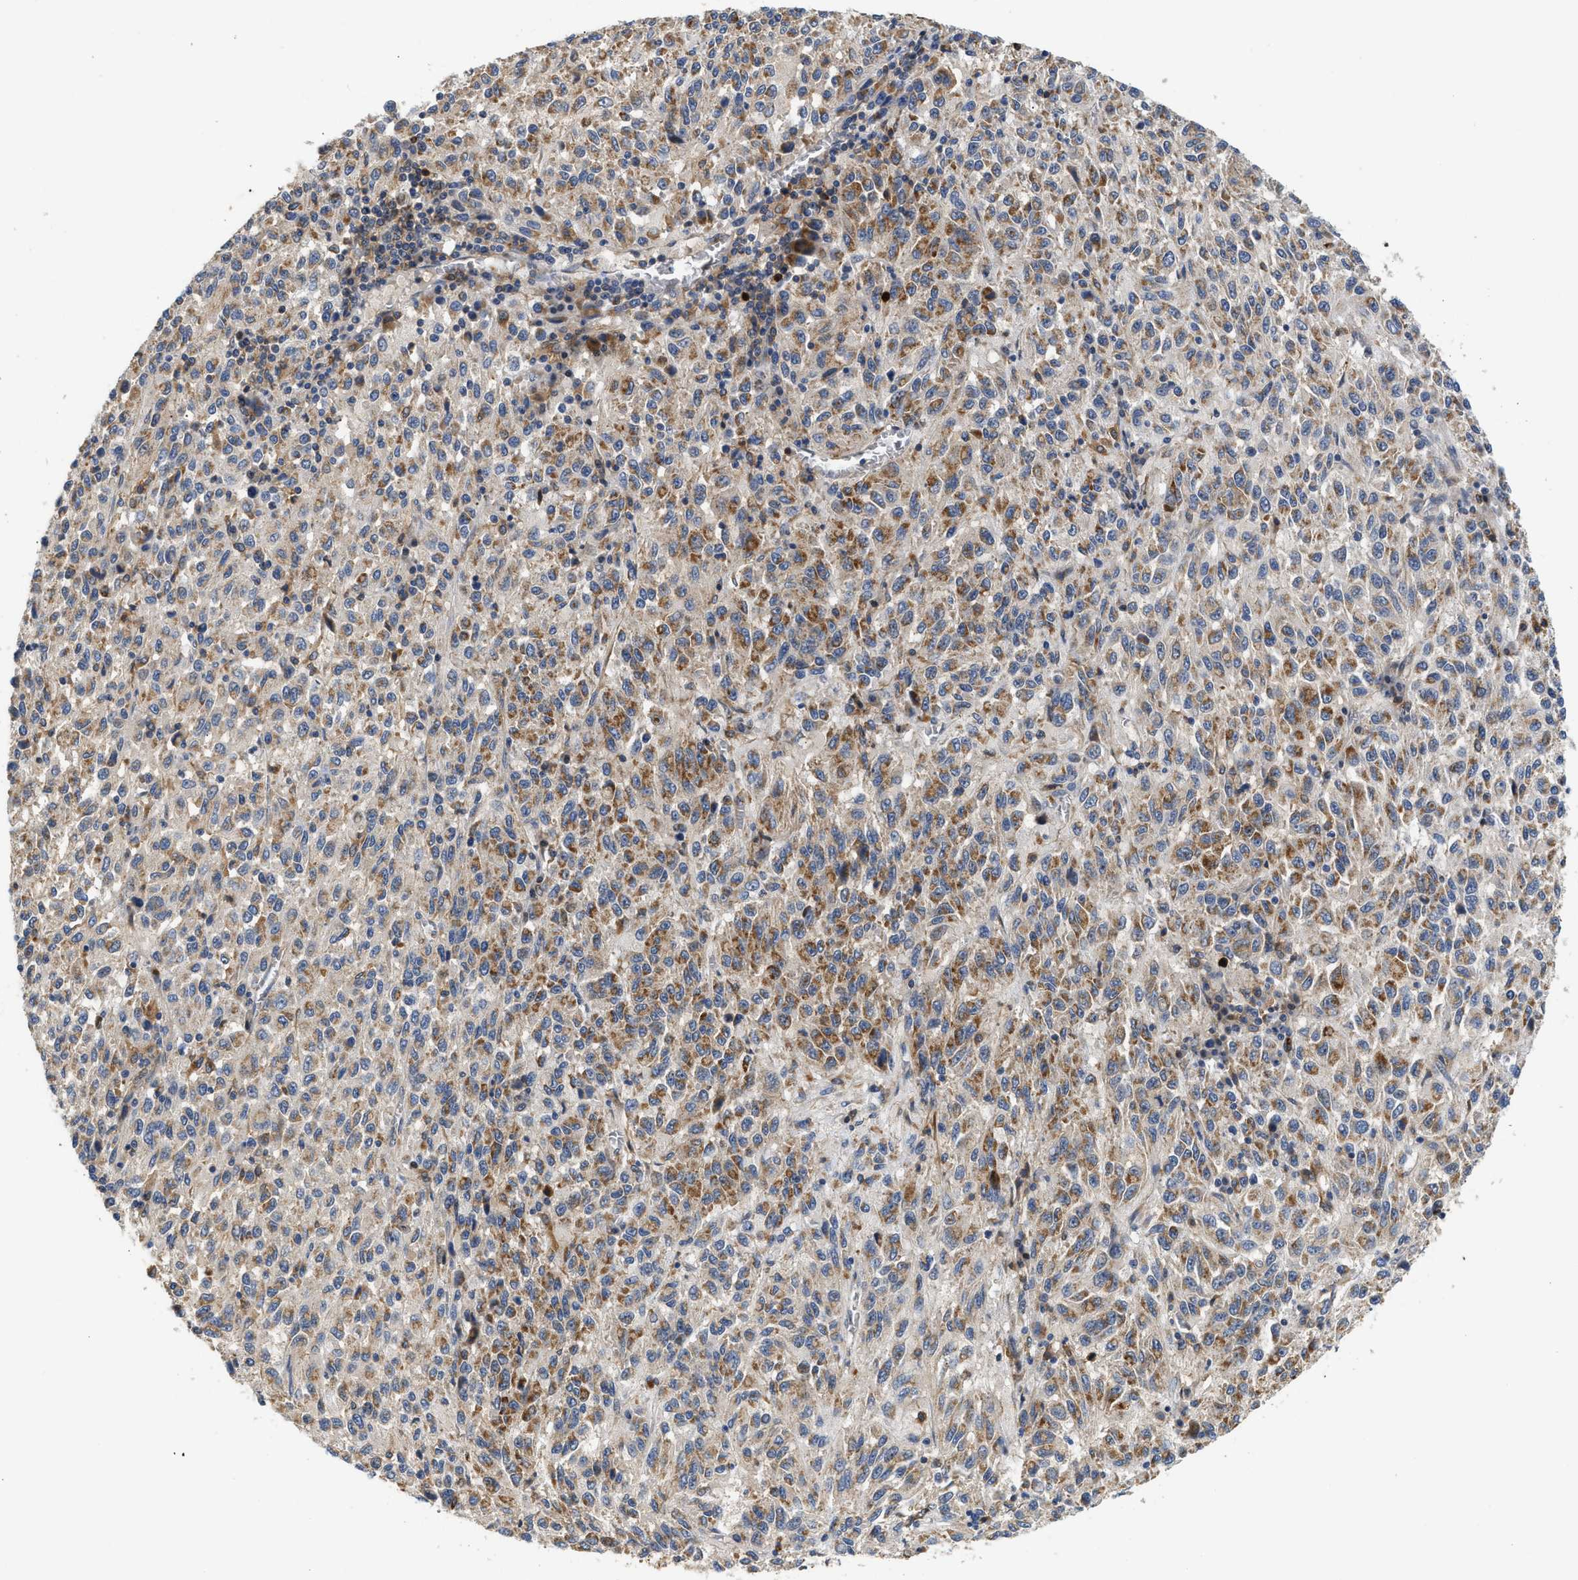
{"staining": {"intensity": "moderate", "quantity": ">75%", "location": "cytoplasmic/membranous"}, "tissue": "melanoma", "cell_type": "Tumor cells", "image_type": "cancer", "snomed": [{"axis": "morphology", "description": "Malignant melanoma, Metastatic site"}, {"axis": "topography", "description": "Lung"}], "caption": "Melanoma stained for a protein (brown) exhibits moderate cytoplasmic/membranous positive expression in about >75% of tumor cells.", "gene": "RAB31", "patient": {"sex": "male", "age": 64}}